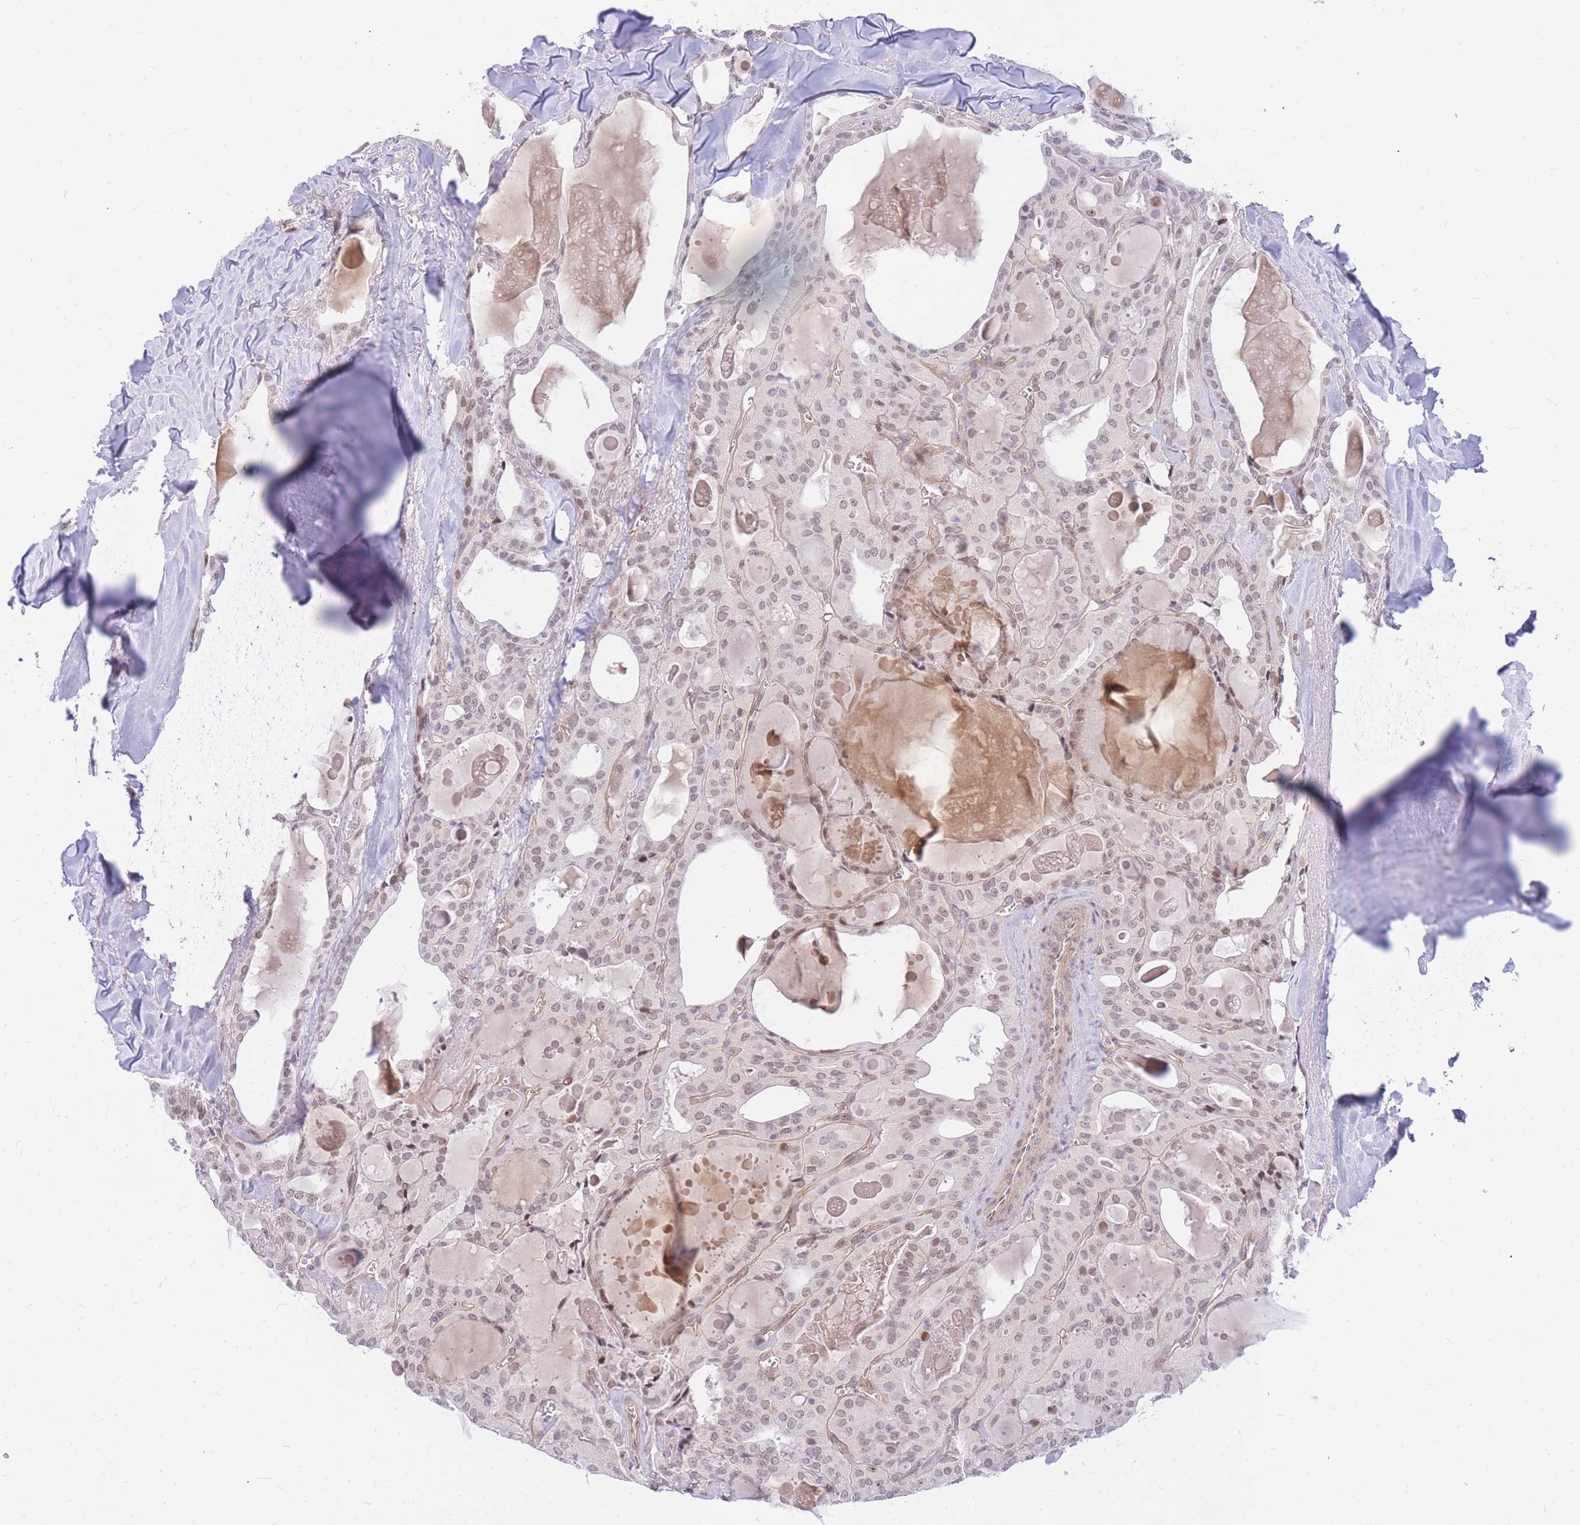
{"staining": {"intensity": "weak", "quantity": ">75%", "location": "nuclear"}, "tissue": "thyroid cancer", "cell_type": "Tumor cells", "image_type": "cancer", "snomed": [{"axis": "morphology", "description": "Papillary adenocarcinoma, NOS"}, {"axis": "topography", "description": "Thyroid gland"}], "caption": "Immunohistochemical staining of human thyroid cancer shows low levels of weak nuclear staining in about >75% of tumor cells.", "gene": "TLE2", "patient": {"sex": "male", "age": 52}}